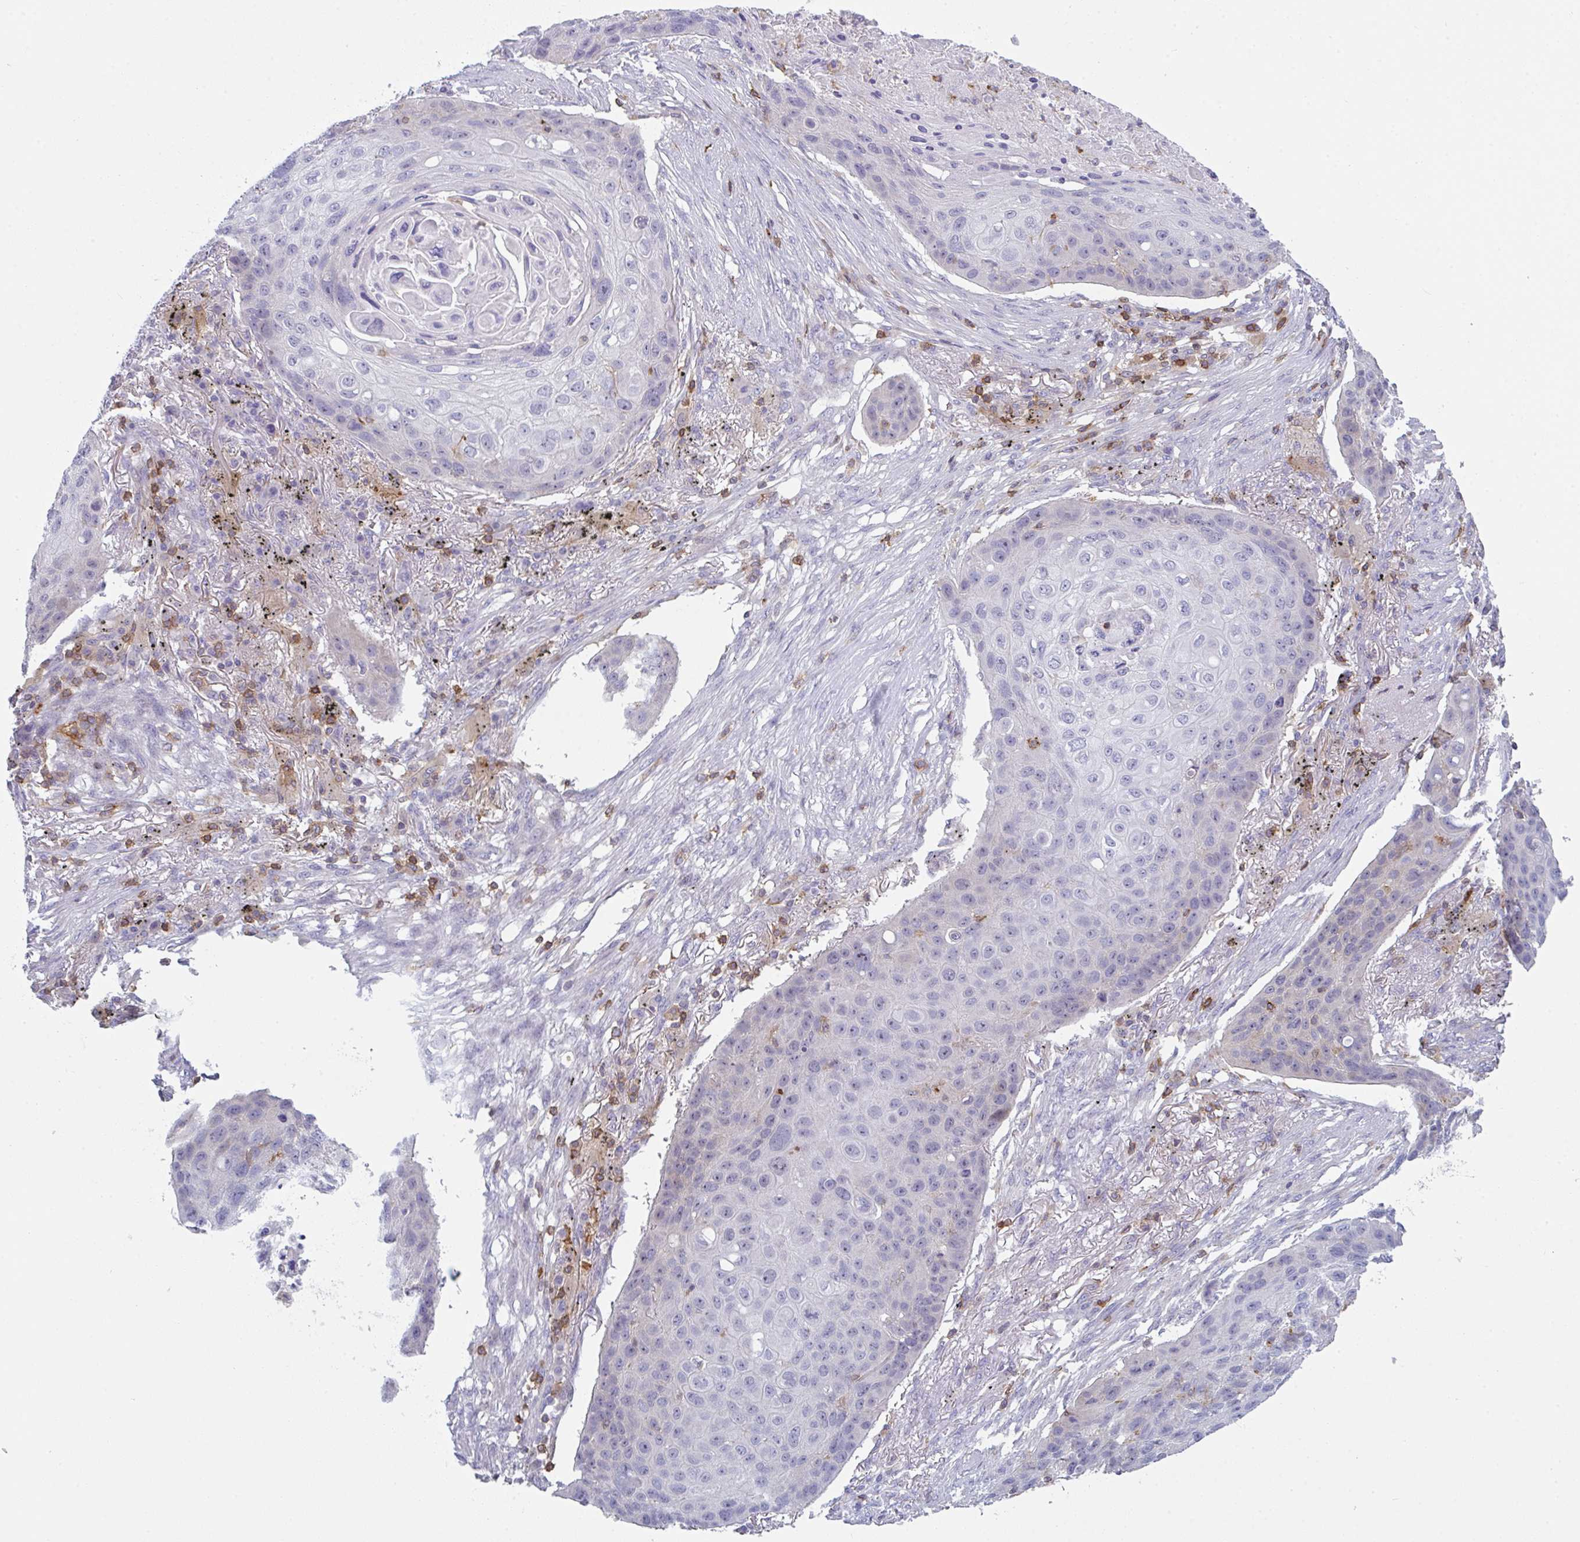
{"staining": {"intensity": "negative", "quantity": "none", "location": "none"}, "tissue": "lung cancer", "cell_type": "Tumor cells", "image_type": "cancer", "snomed": [{"axis": "morphology", "description": "Squamous cell carcinoma, NOS"}, {"axis": "topography", "description": "Lung"}], "caption": "Tumor cells are negative for brown protein staining in squamous cell carcinoma (lung).", "gene": "CD80", "patient": {"sex": "female", "age": 63}}